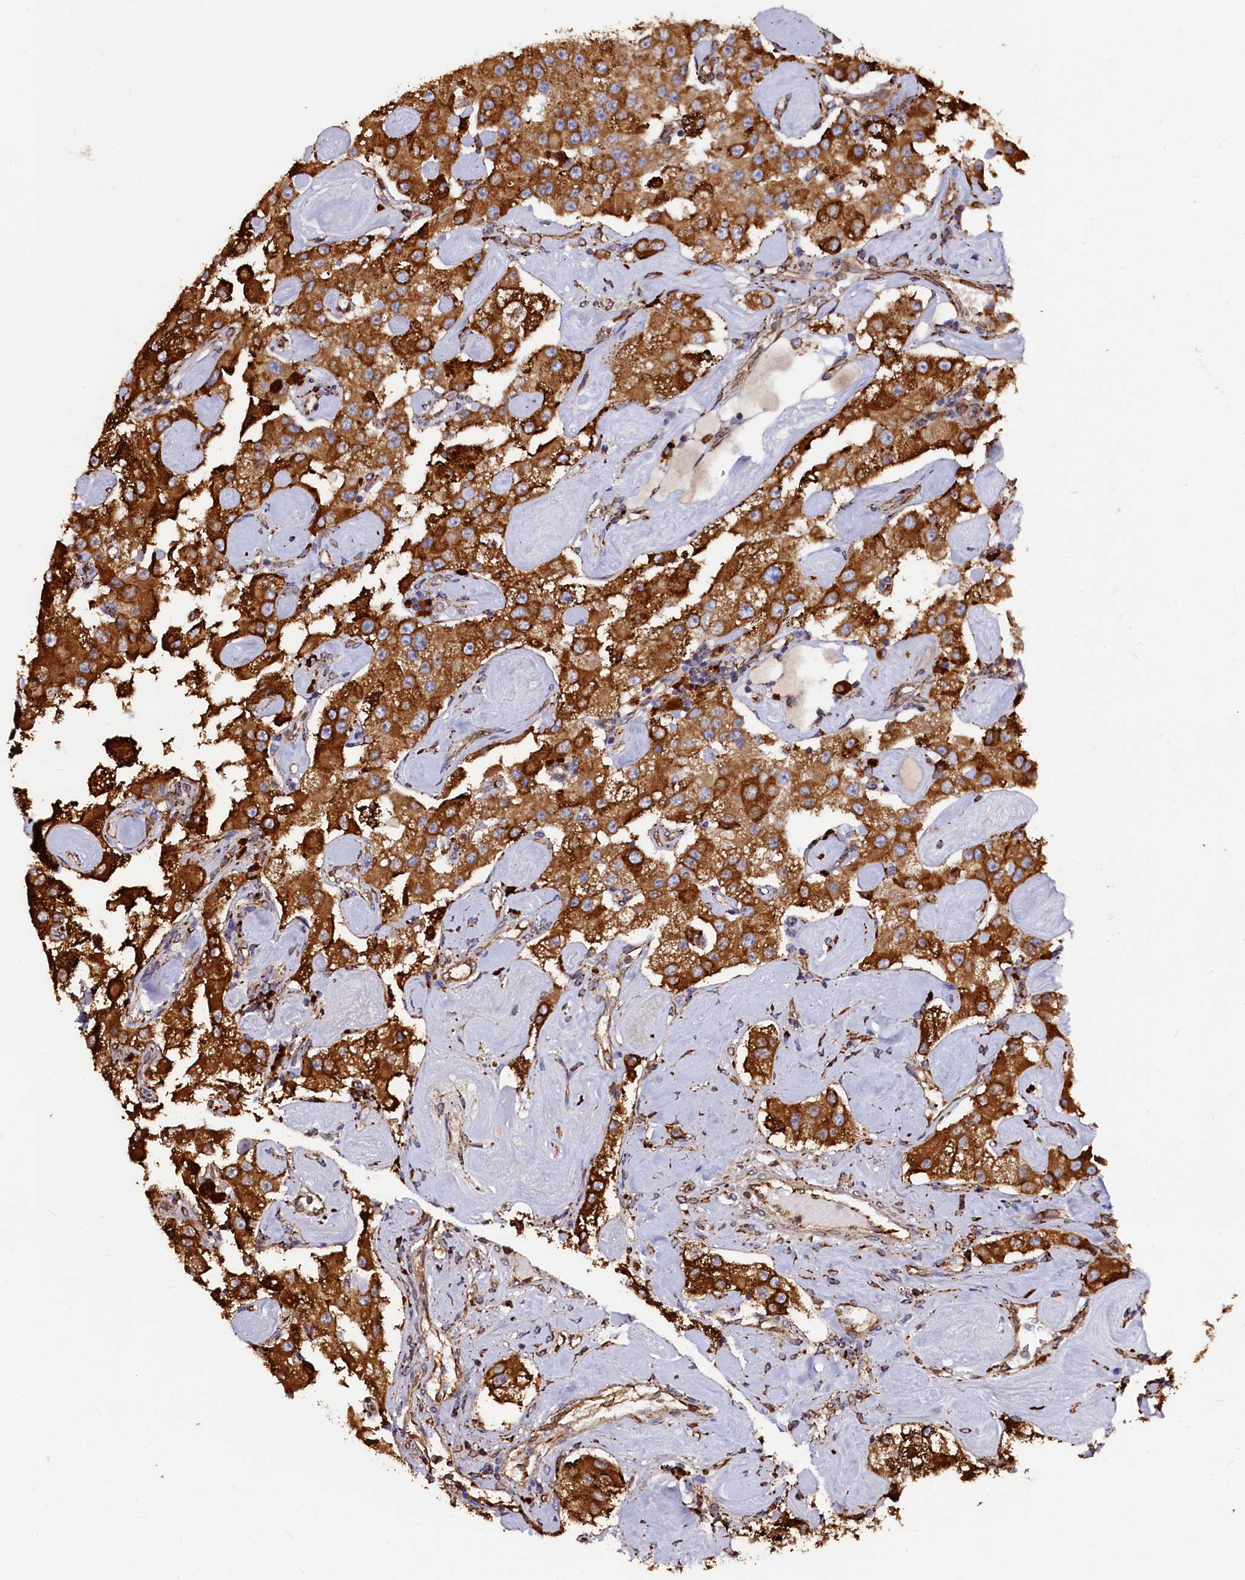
{"staining": {"intensity": "moderate", "quantity": ">75%", "location": "cytoplasmic/membranous"}, "tissue": "carcinoid", "cell_type": "Tumor cells", "image_type": "cancer", "snomed": [{"axis": "morphology", "description": "Carcinoid, malignant, NOS"}, {"axis": "topography", "description": "Pancreas"}], "caption": "Immunohistochemistry (IHC) staining of carcinoid, which reveals medium levels of moderate cytoplasmic/membranous positivity in about >75% of tumor cells indicating moderate cytoplasmic/membranous protein positivity. The staining was performed using DAB (brown) for protein detection and nuclei were counterstained in hematoxylin (blue).", "gene": "NEURL1B", "patient": {"sex": "male", "age": 41}}